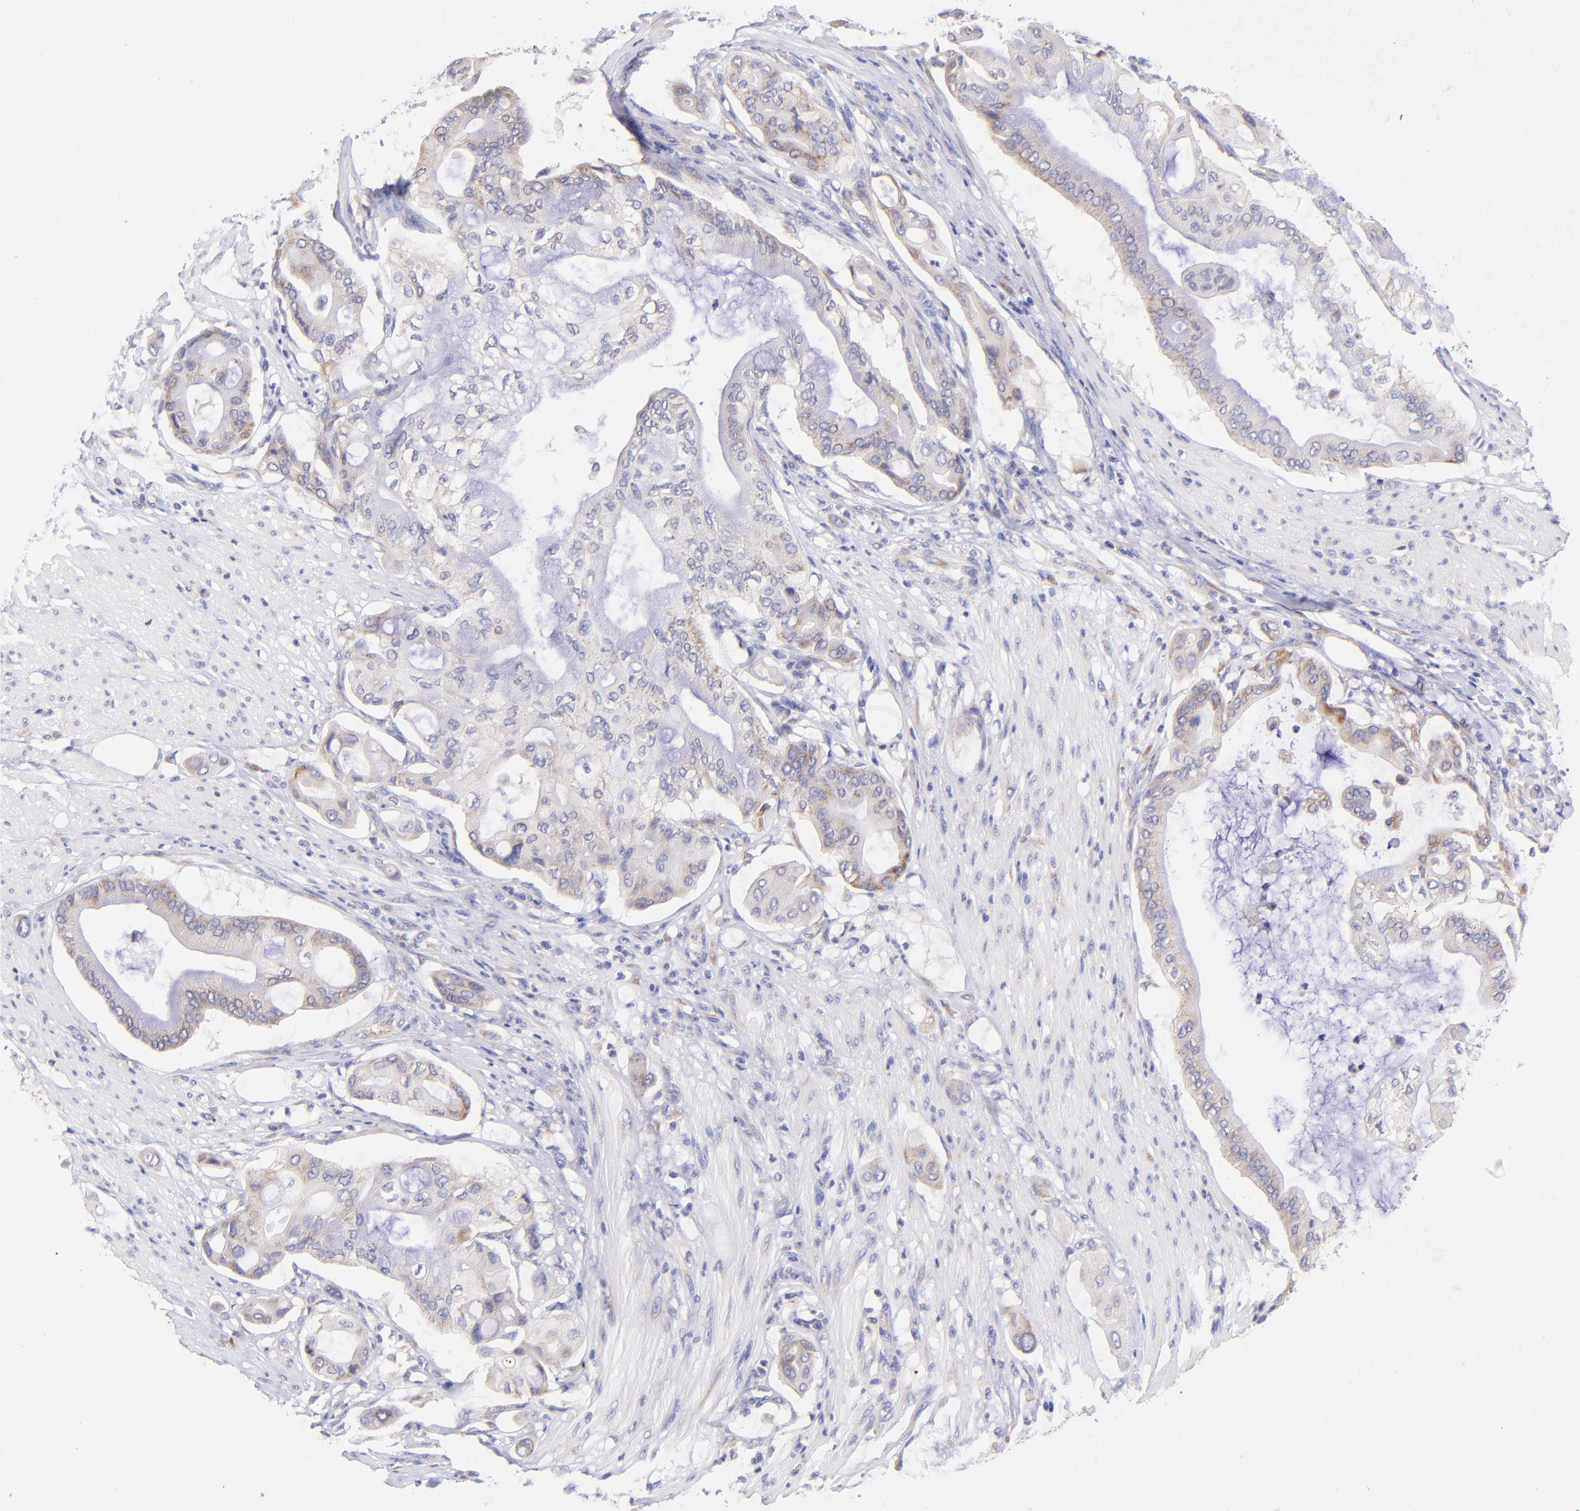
{"staining": {"intensity": "weak", "quantity": "25%-75%", "location": "cytoplasmic/membranous"}, "tissue": "pancreatic cancer", "cell_type": "Tumor cells", "image_type": "cancer", "snomed": [{"axis": "morphology", "description": "Adenocarcinoma, NOS"}, {"axis": "morphology", "description": "Adenocarcinoma, metastatic, NOS"}, {"axis": "topography", "description": "Lymph node"}, {"axis": "topography", "description": "Pancreas"}, {"axis": "topography", "description": "Duodenum"}], "caption": "This is a photomicrograph of immunohistochemistry (IHC) staining of pancreatic cancer (metastatic adenocarcinoma), which shows weak positivity in the cytoplasmic/membranous of tumor cells.", "gene": "RPL11", "patient": {"sex": "female", "age": 64}}